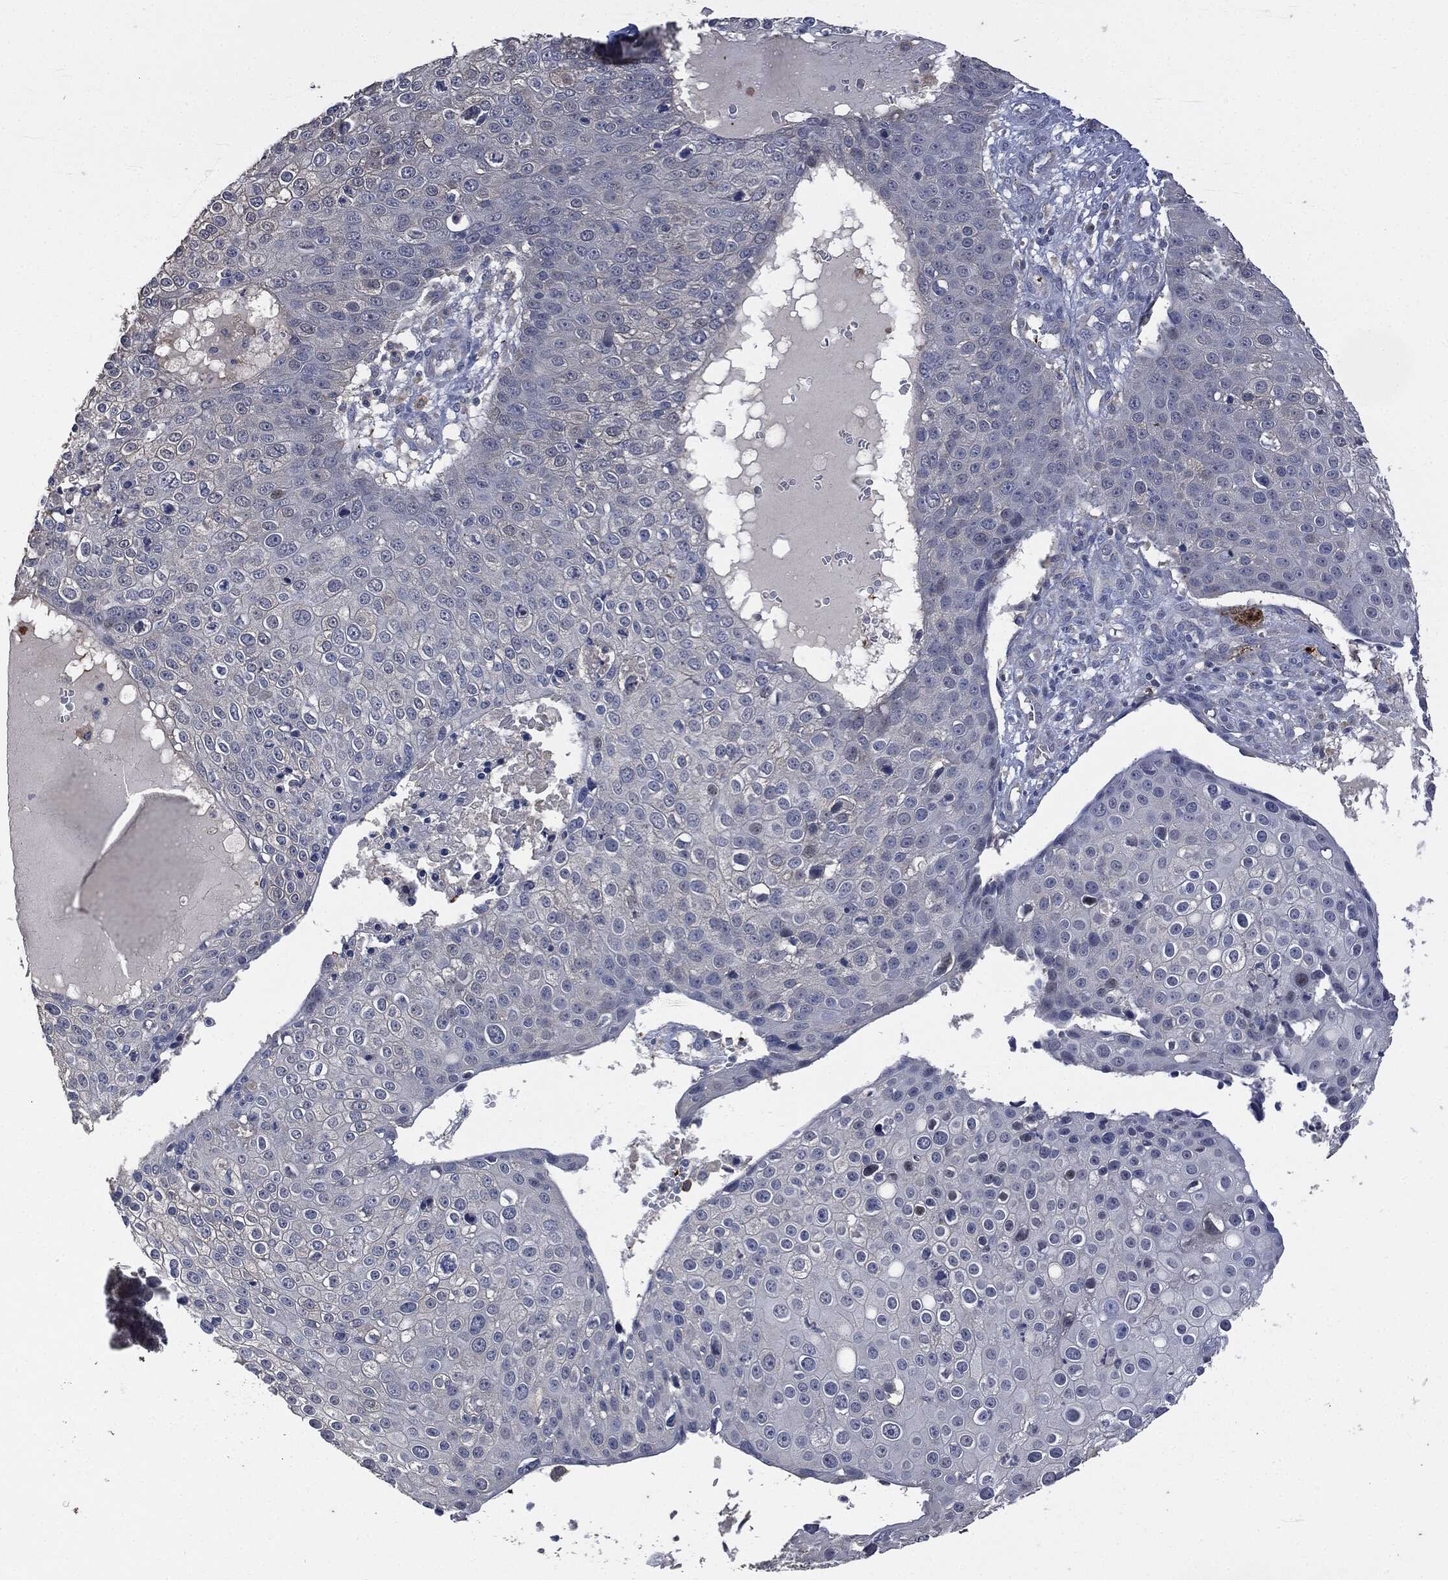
{"staining": {"intensity": "negative", "quantity": "none", "location": "none"}, "tissue": "skin cancer", "cell_type": "Tumor cells", "image_type": "cancer", "snomed": [{"axis": "morphology", "description": "Squamous cell carcinoma, NOS"}, {"axis": "topography", "description": "Skin"}], "caption": "A histopathology image of skin cancer (squamous cell carcinoma) stained for a protein reveals no brown staining in tumor cells.", "gene": "CD33", "patient": {"sex": "male", "age": 71}}